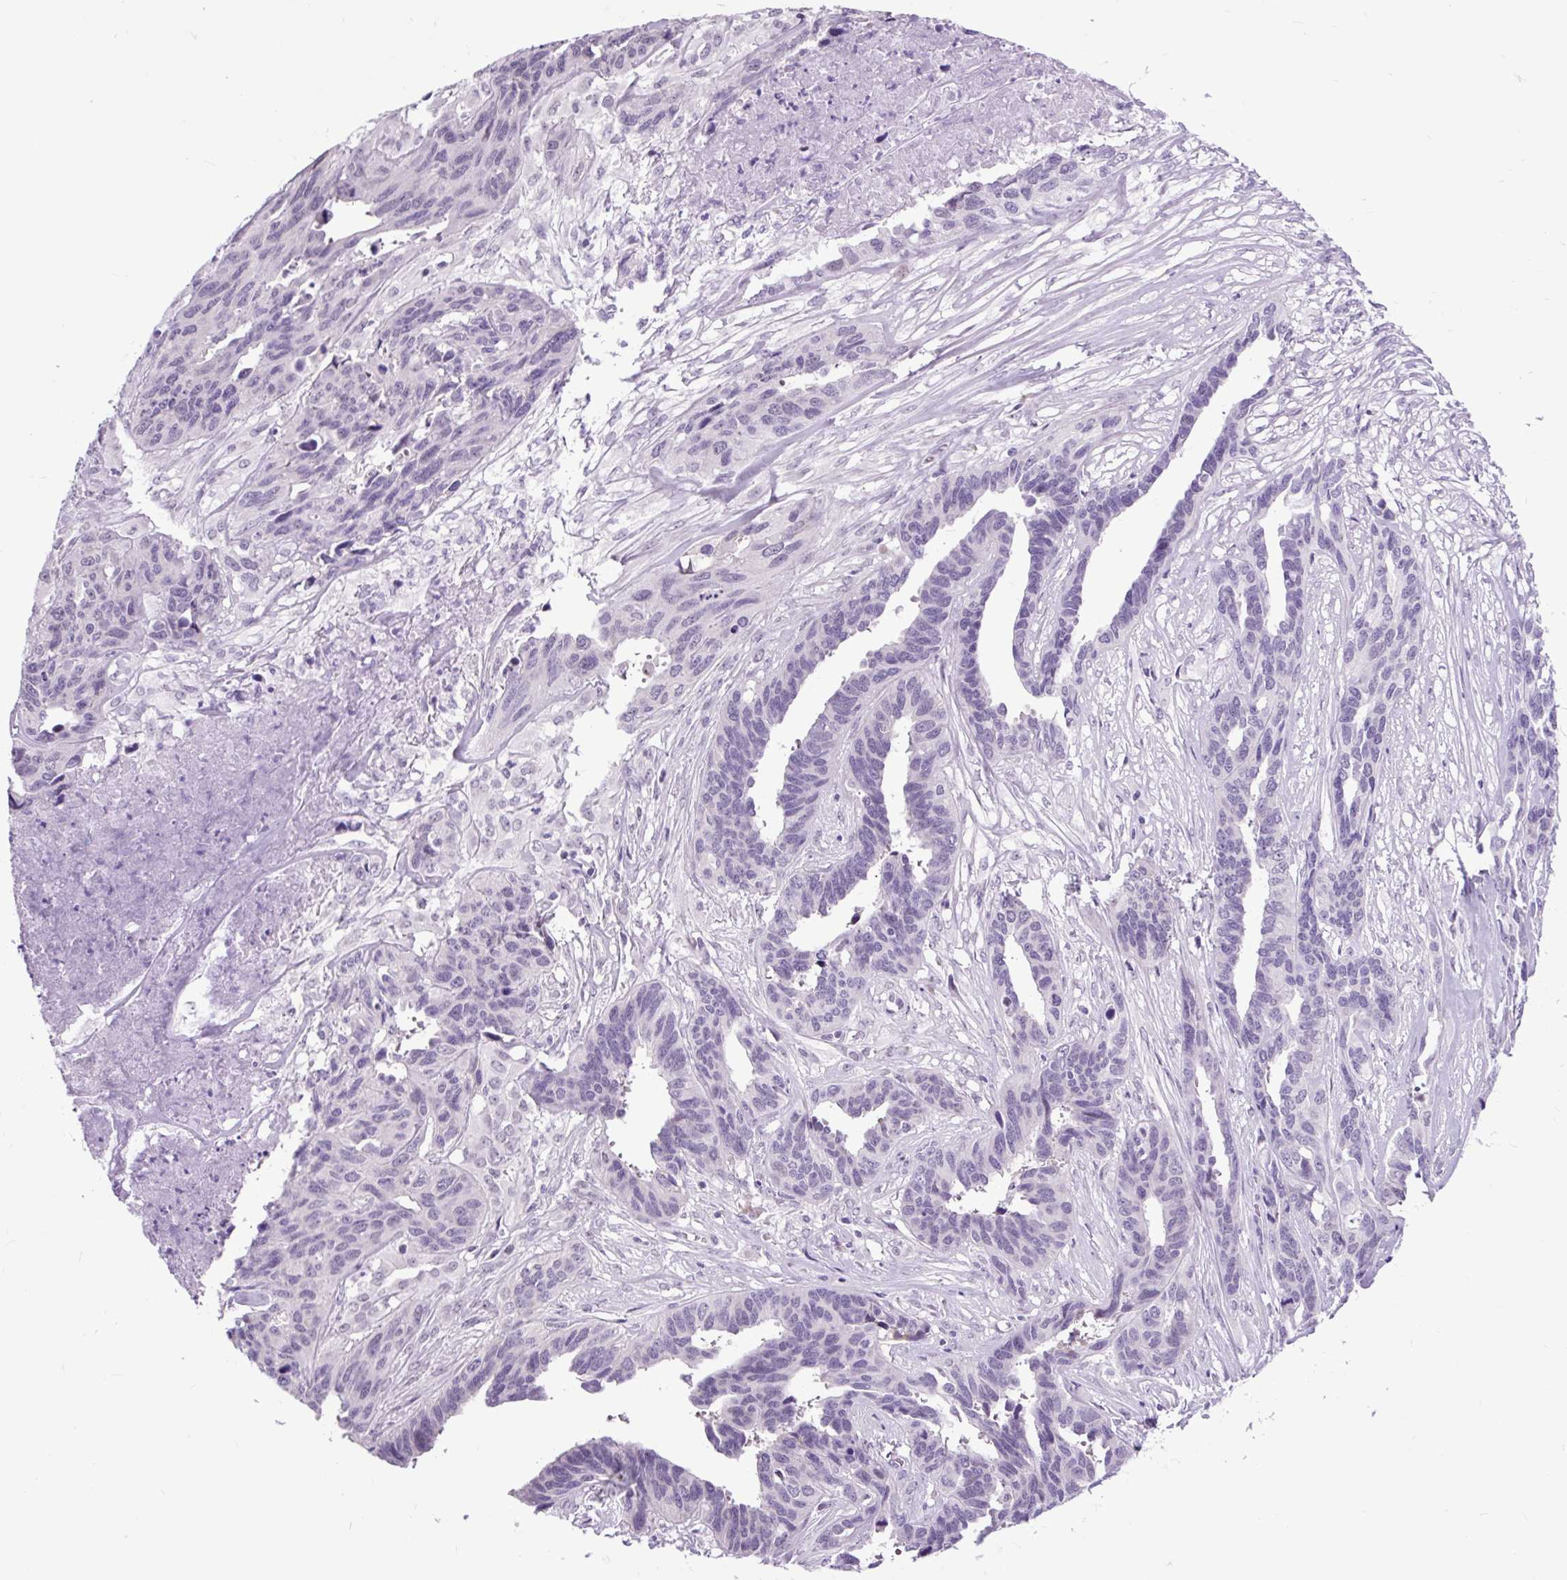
{"staining": {"intensity": "negative", "quantity": "none", "location": "none"}, "tissue": "ovarian cancer", "cell_type": "Tumor cells", "image_type": "cancer", "snomed": [{"axis": "morphology", "description": "Cystadenocarcinoma, serous, NOS"}, {"axis": "topography", "description": "Ovary"}], "caption": "Immunohistochemistry micrograph of neoplastic tissue: human ovarian serous cystadenocarcinoma stained with DAB reveals no significant protein expression in tumor cells. Nuclei are stained in blue.", "gene": "CLK2", "patient": {"sex": "female", "age": 64}}